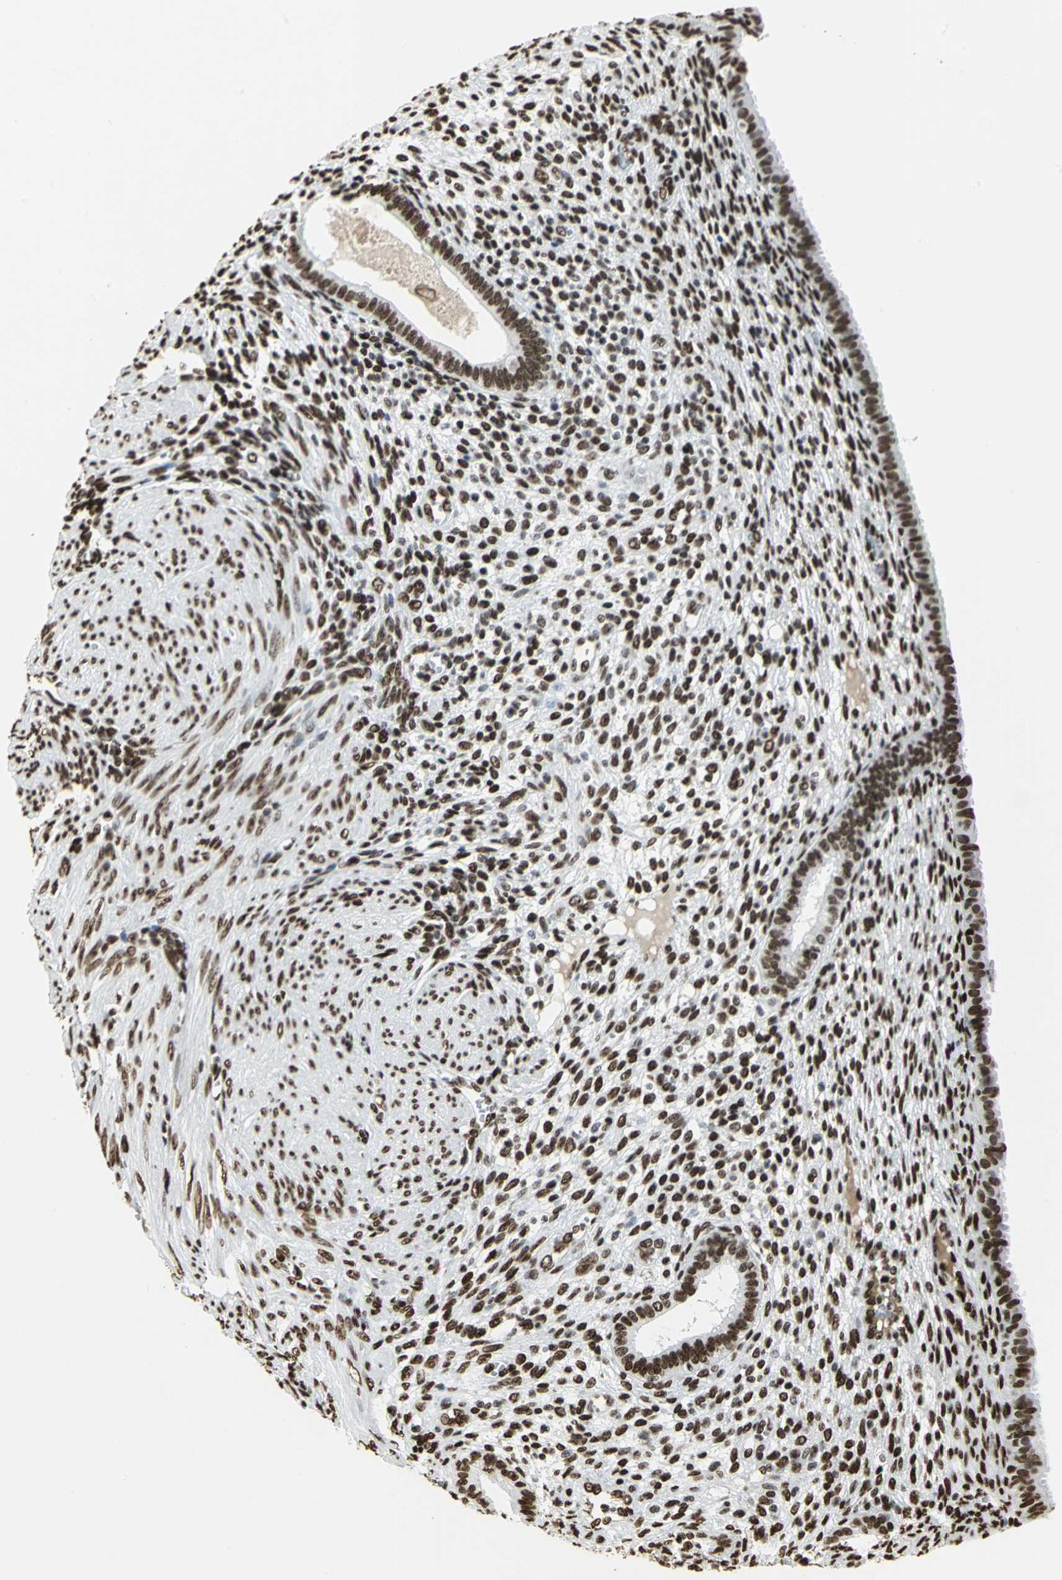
{"staining": {"intensity": "strong", "quantity": ">75%", "location": "nuclear"}, "tissue": "endometrium", "cell_type": "Cells in endometrial stroma", "image_type": "normal", "snomed": [{"axis": "morphology", "description": "Normal tissue, NOS"}, {"axis": "topography", "description": "Endometrium"}], "caption": "This micrograph exhibits IHC staining of benign human endometrium, with high strong nuclear positivity in about >75% of cells in endometrial stroma.", "gene": "HMGB1", "patient": {"sex": "female", "age": 72}}